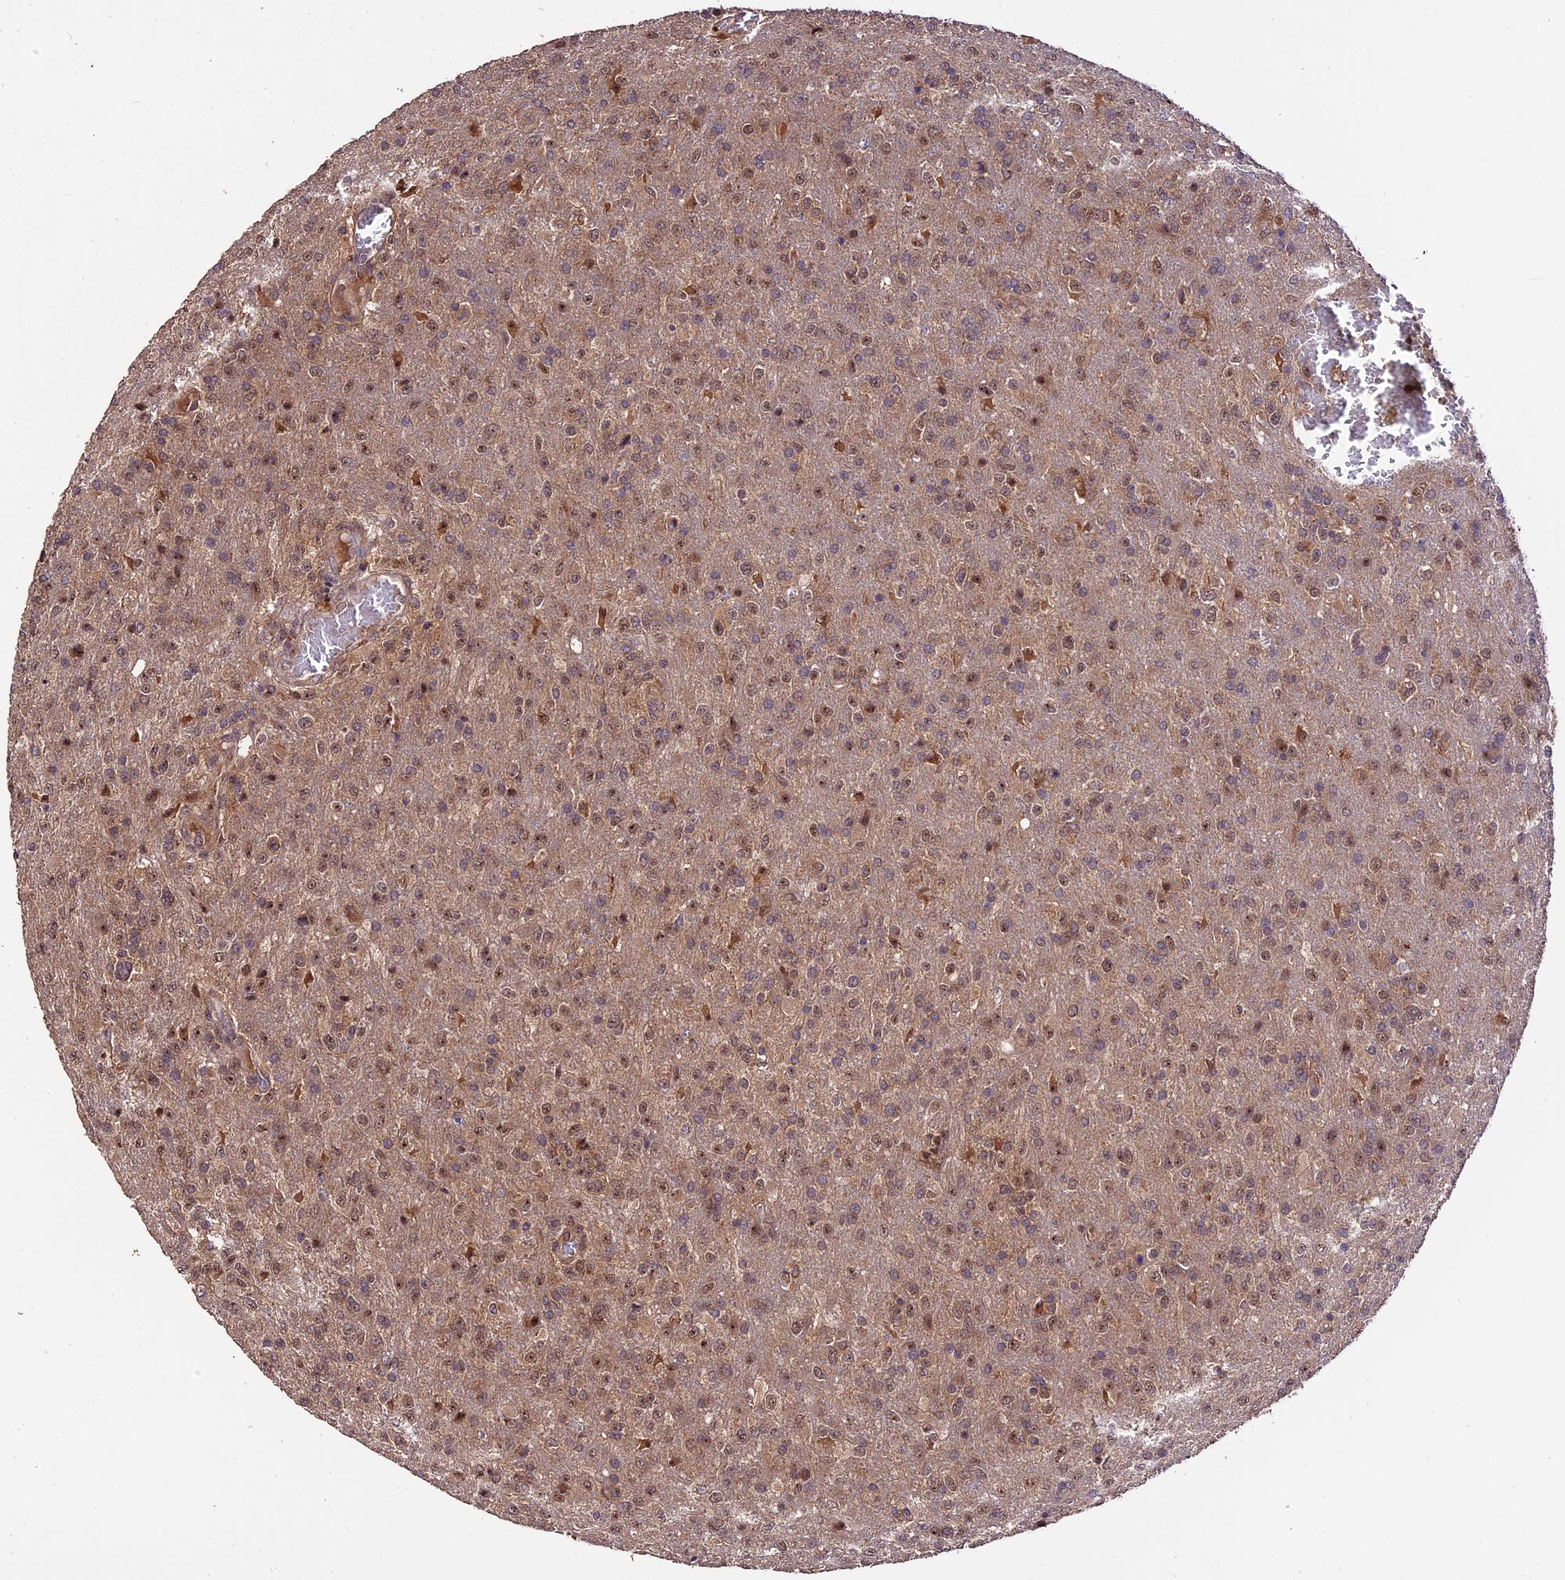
{"staining": {"intensity": "moderate", "quantity": "25%-75%", "location": "cytoplasmic/membranous,nuclear"}, "tissue": "glioma", "cell_type": "Tumor cells", "image_type": "cancer", "snomed": [{"axis": "morphology", "description": "Glioma, malignant, High grade"}, {"axis": "topography", "description": "Brain"}], "caption": "Protein analysis of malignant high-grade glioma tissue shows moderate cytoplasmic/membranous and nuclear positivity in approximately 25%-75% of tumor cells.", "gene": "TRMT1", "patient": {"sex": "female", "age": 74}}